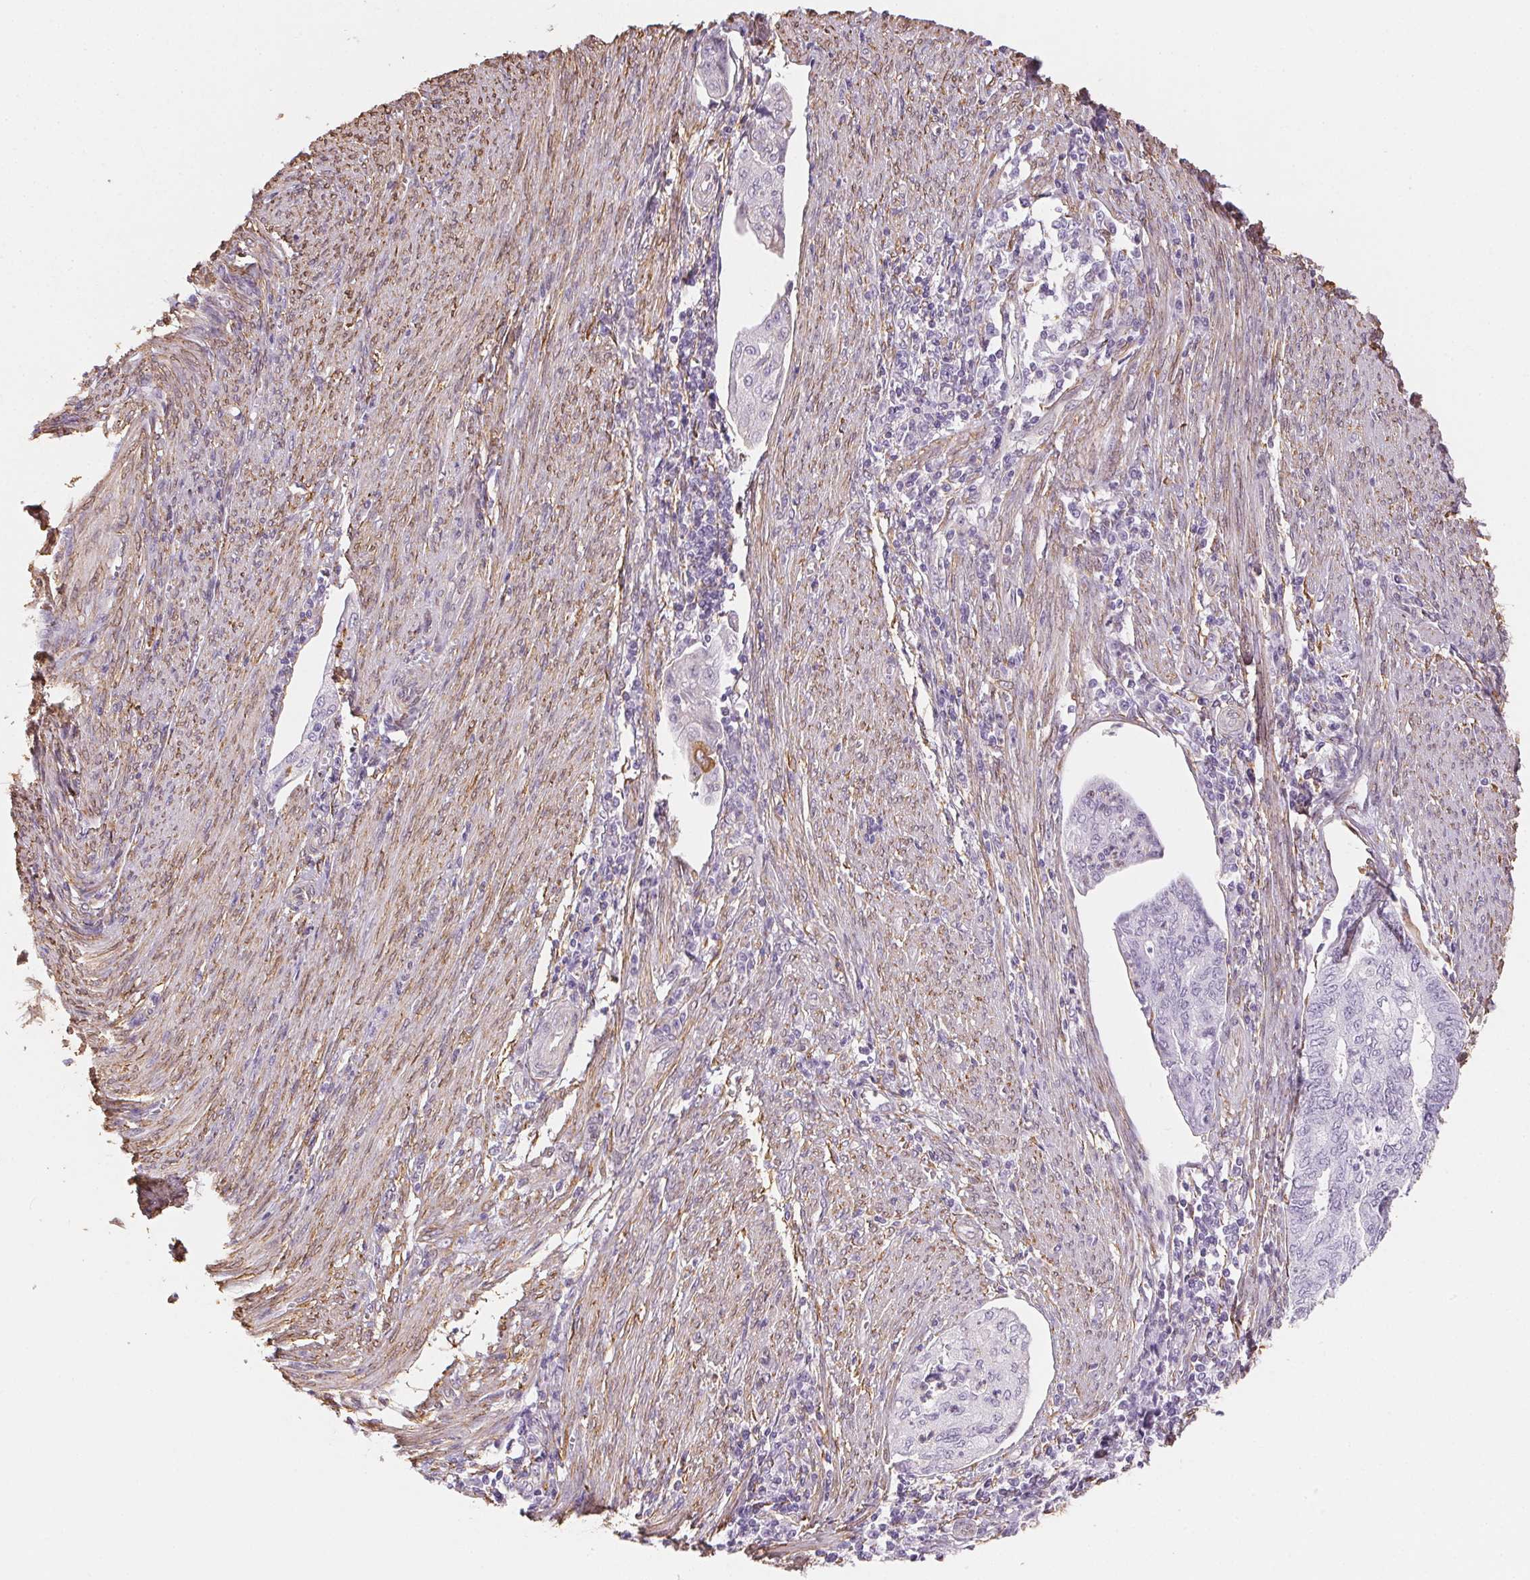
{"staining": {"intensity": "negative", "quantity": "none", "location": "none"}, "tissue": "endometrial cancer", "cell_type": "Tumor cells", "image_type": "cancer", "snomed": [{"axis": "morphology", "description": "Adenocarcinoma, NOS"}, {"axis": "topography", "description": "Endometrium"}], "caption": "Immunohistochemistry image of neoplastic tissue: human endometrial adenocarcinoma stained with DAB shows no significant protein staining in tumor cells. Brightfield microscopy of IHC stained with DAB (3,3'-diaminobenzidine) (brown) and hematoxylin (blue), captured at high magnification.", "gene": "RSBN1", "patient": {"sex": "female", "age": 79}}